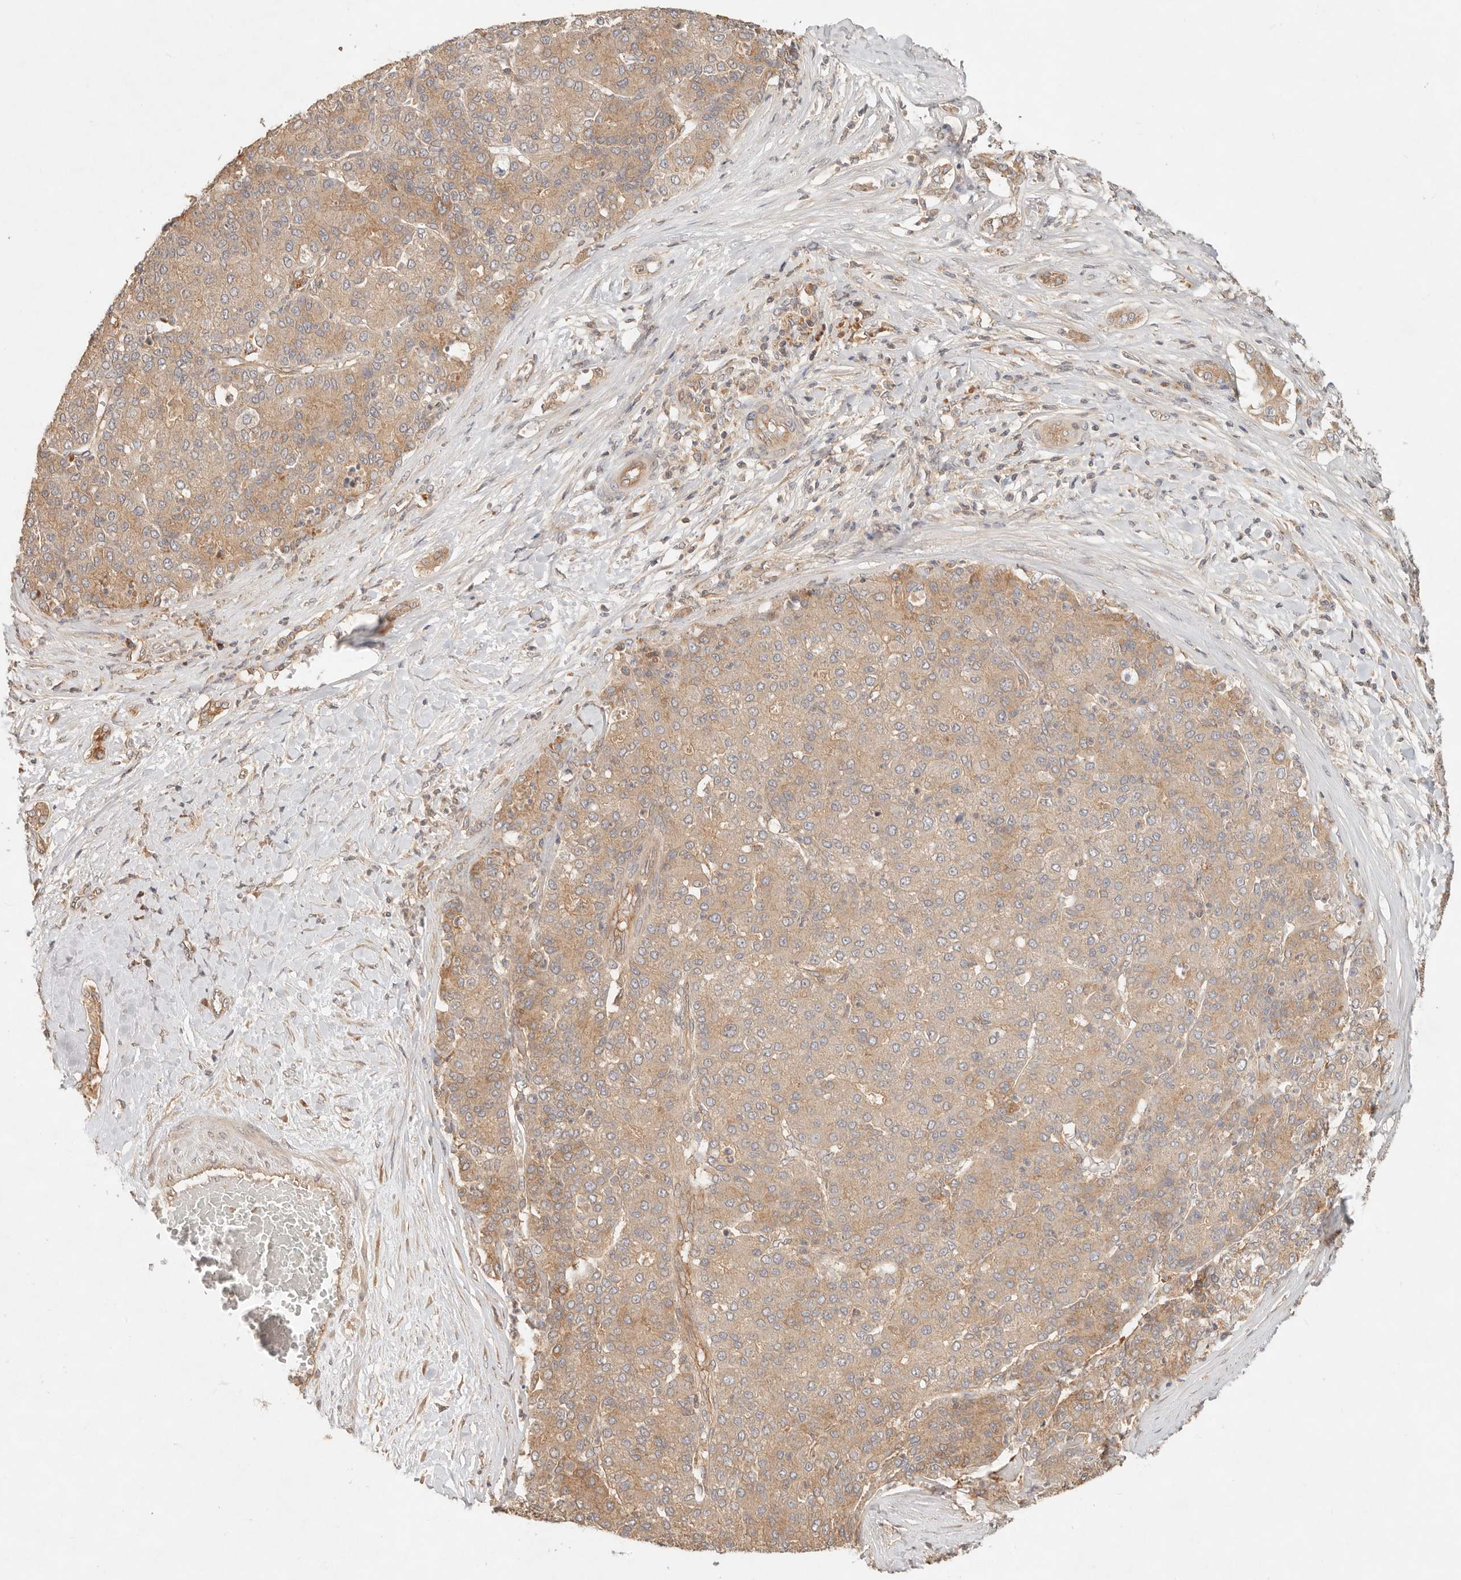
{"staining": {"intensity": "moderate", "quantity": ">75%", "location": "cytoplasmic/membranous"}, "tissue": "liver cancer", "cell_type": "Tumor cells", "image_type": "cancer", "snomed": [{"axis": "morphology", "description": "Carcinoma, Hepatocellular, NOS"}, {"axis": "topography", "description": "Liver"}], "caption": "IHC photomicrograph of neoplastic tissue: human liver cancer (hepatocellular carcinoma) stained using immunohistochemistry demonstrates medium levels of moderate protein expression localized specifically in the cytoplasmic/membranous of tumor cells, appearing as a cytoplasmic/membranous brown color.", "gene": "HECTD3", "patient": {"sex": "male", "age": 65}}